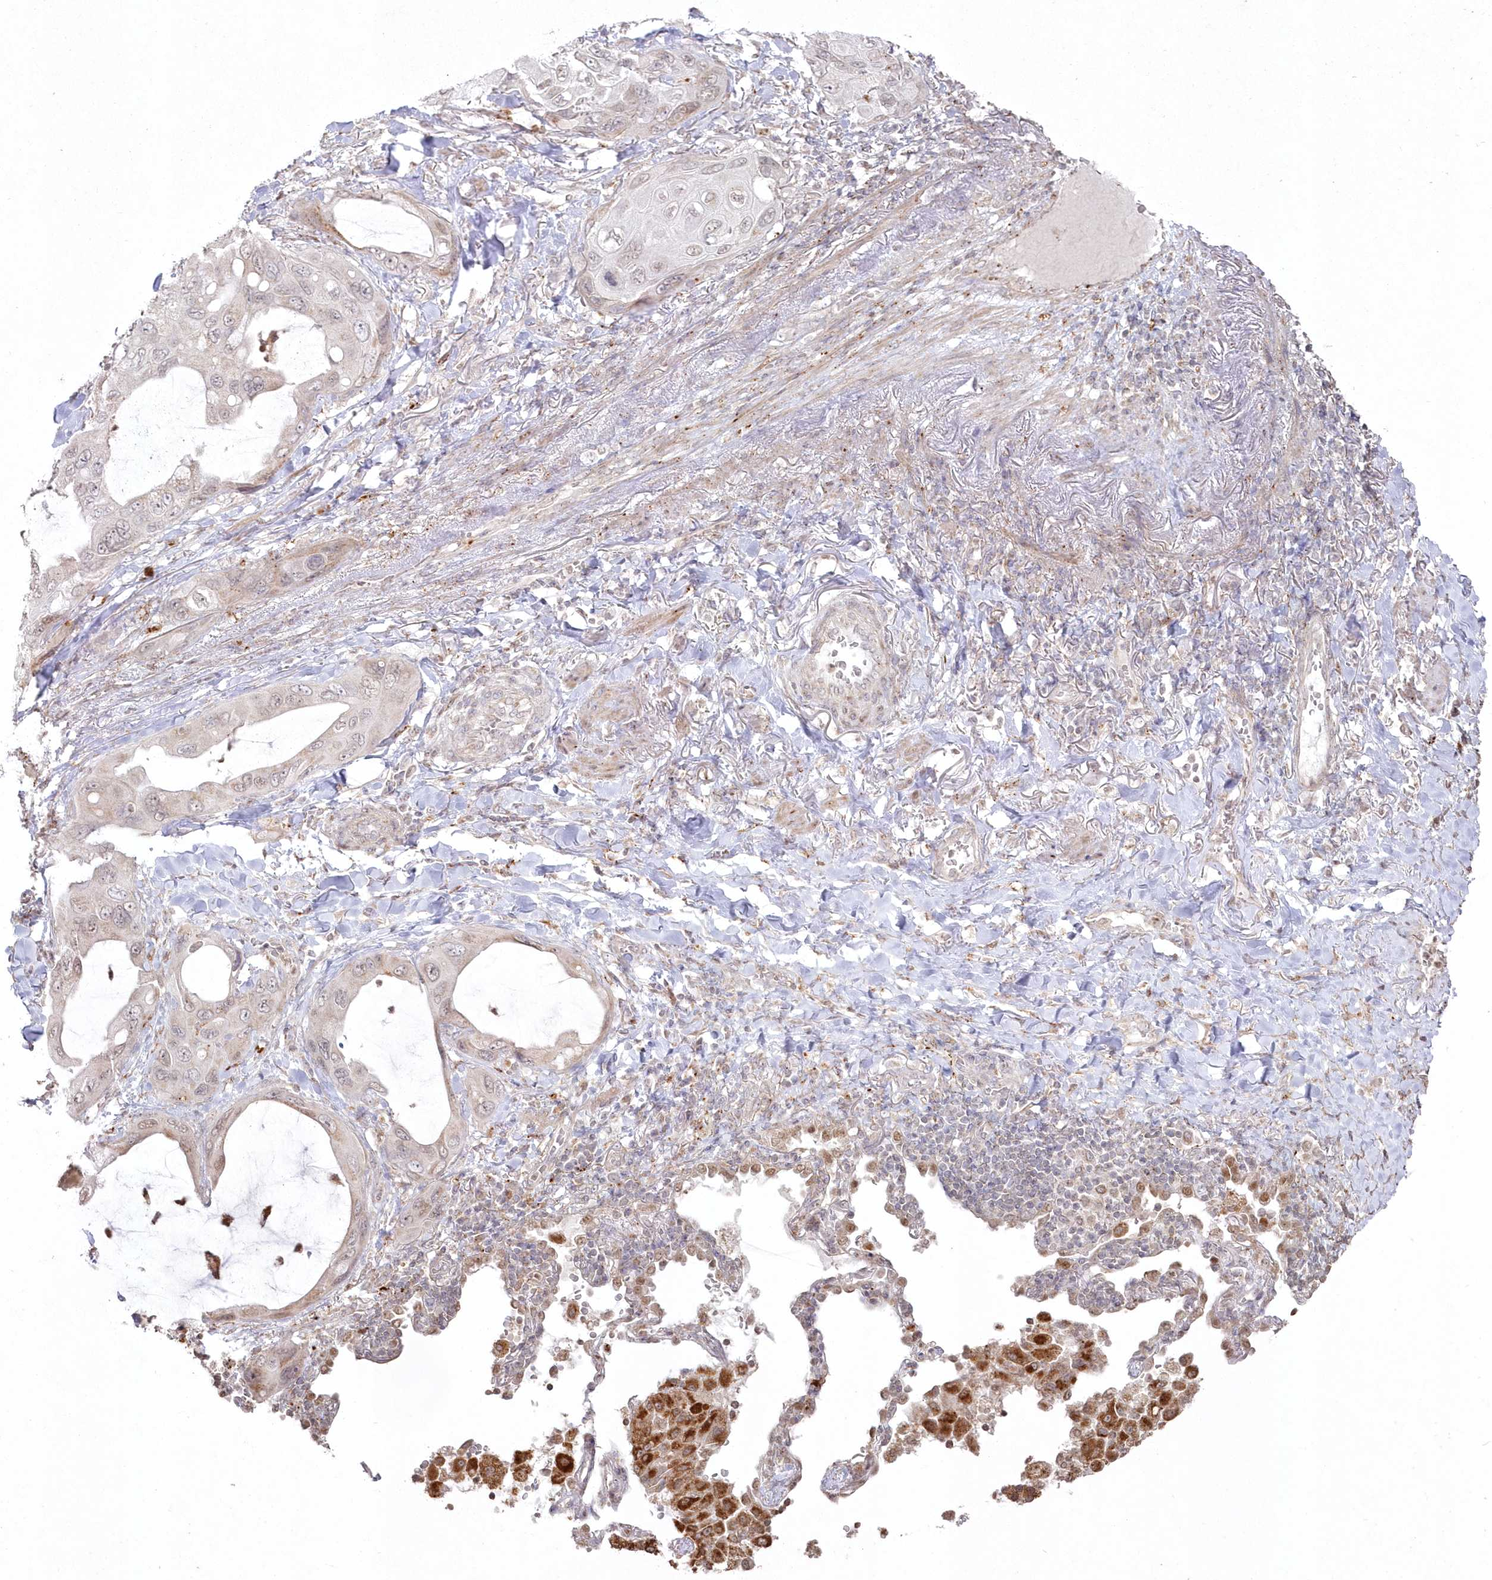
{"staining": {"intensity": "weak", "quantity": "<25%", "location": "cytoplasmic/membranous,nuclear"}, "tissue": "lung cancer", "cell_type": "Tumor cells", "image_type": "cancer", "snomed": [{"axis": "morphology", "description": "Squamous cell carcinoma, NOS"}, {"axis": "topography", "description": "Lung"}], "caption": "Tumor cells show no significant protein expression in lung cancer.", "gene": "ARSB", "patient": {"sex": "female", "age": 73}}